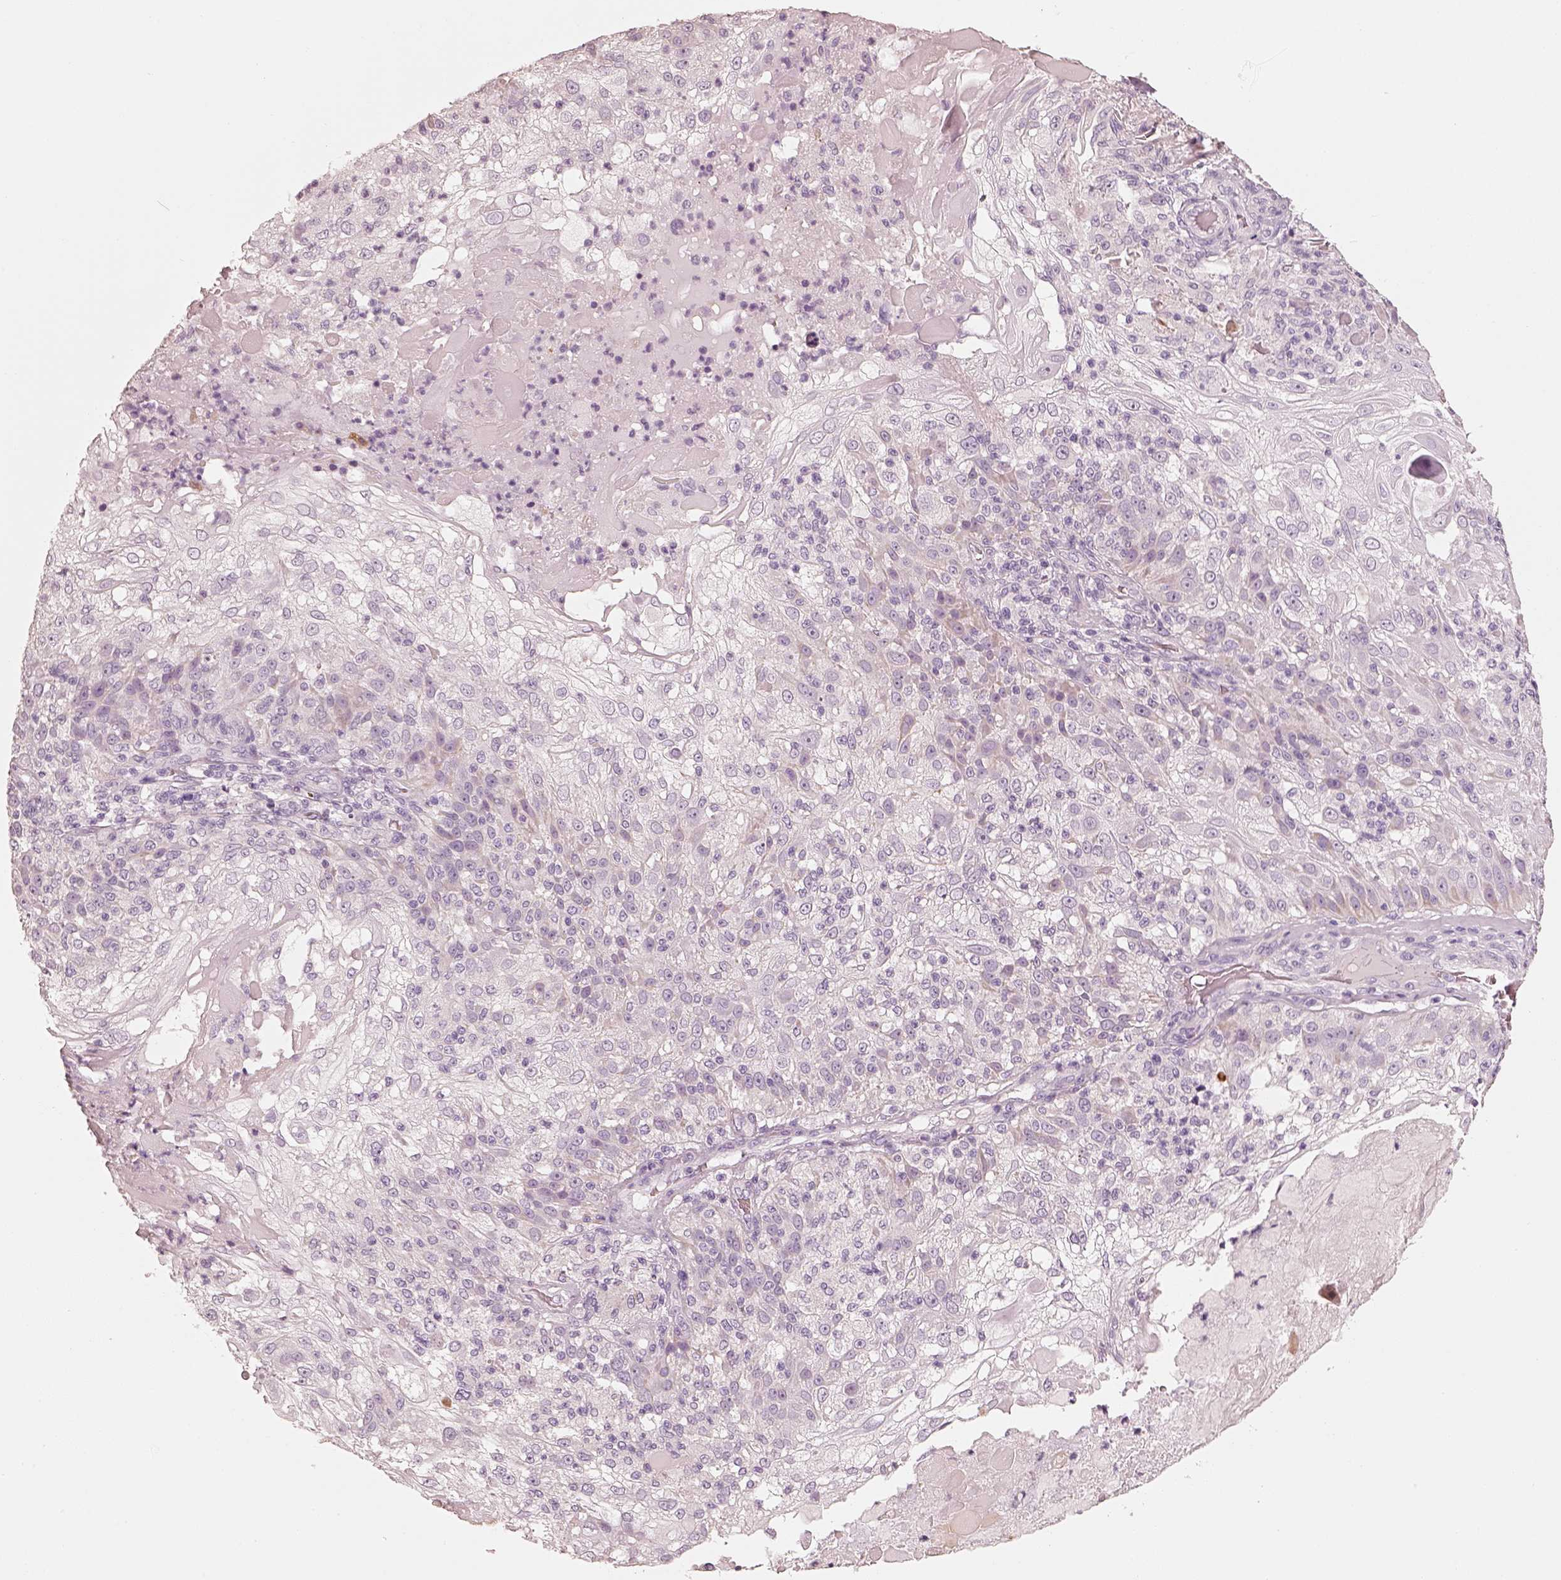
{"staining": {"intensity": "negative", "quantity": "none", "location": "none"}, "tissue": "skin cancer", "cell_type": "Tumor cells", "image_type": "cancer", "snomed": [{"axis": "morphology", "description": "Normal tissue, NOS"}, {"axis": "morphology", "description": "Squamous cell carcinoma, NOS"}, {"axis": "topography", "description": "Skin"}], "caption": "Squamous cell carcinoma (skin) was stained to show a protein in brown. There is no significant staining in tumor cells. (IHC, brightfield microscopy, high magnification).", "gene": "R3HDML", "patient": {"sex": "female", "age": 83}}